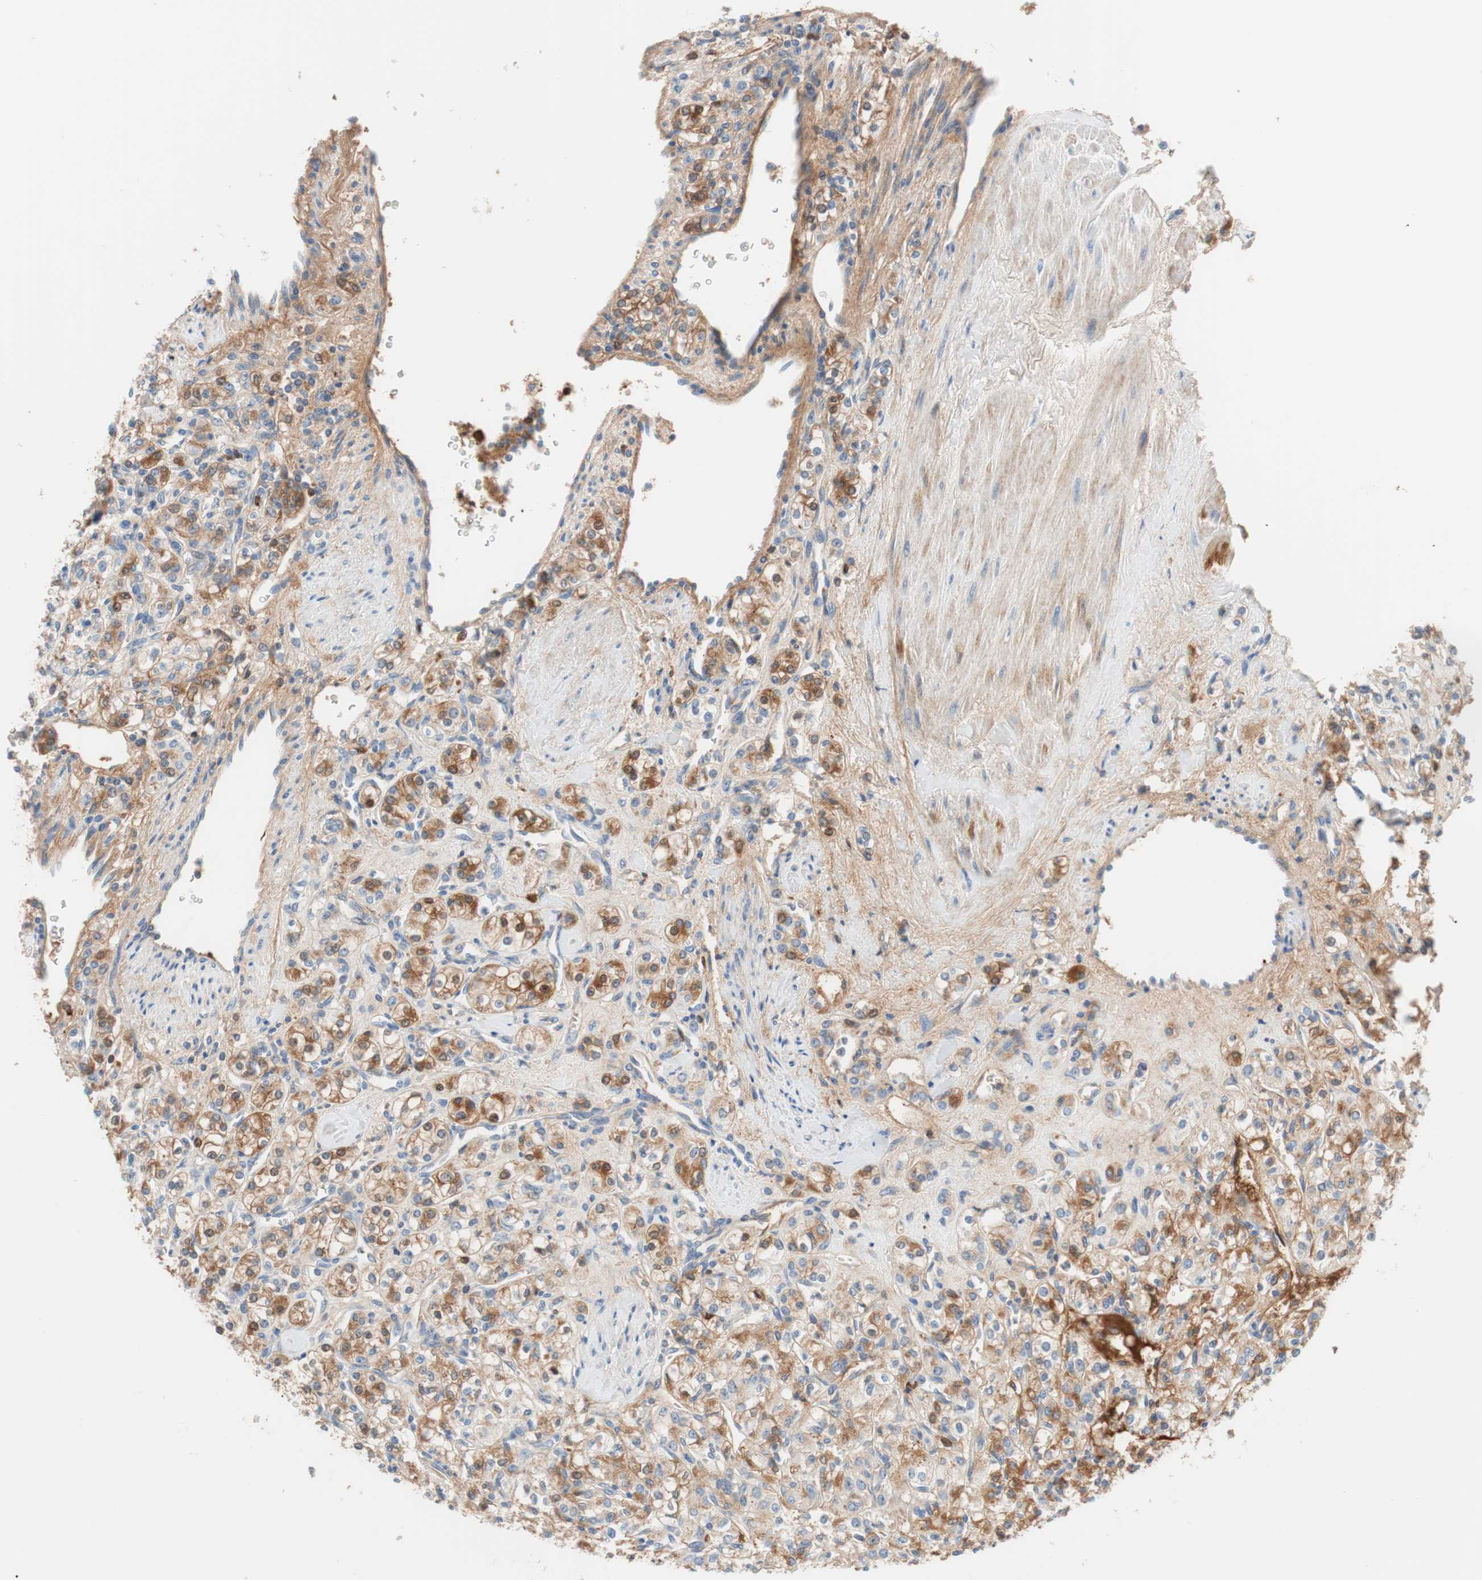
{"staining": {"intensity": "moderate", "quantity": ">75%", "location": "cytoplasmic/membranous"}, "tissue": "renal cancer", "cell_type": "Tumor cells", "image_type": "cancer", "snomed": [{"axis": "morphology", "description": "Adenocarcinoma, NOS"}, {"axis": "topography", "description": "Kidney"}], "caption": "A high-resolution micrograph shows immunohistochemistry (IHC) staining of adenocarcinoma (renal), which exhibits moderate cytoplasmic/membranous staining in about >75% of tumor cells.", "gene": "RBP4", "patient": {"sex": "male", "age": 77}}